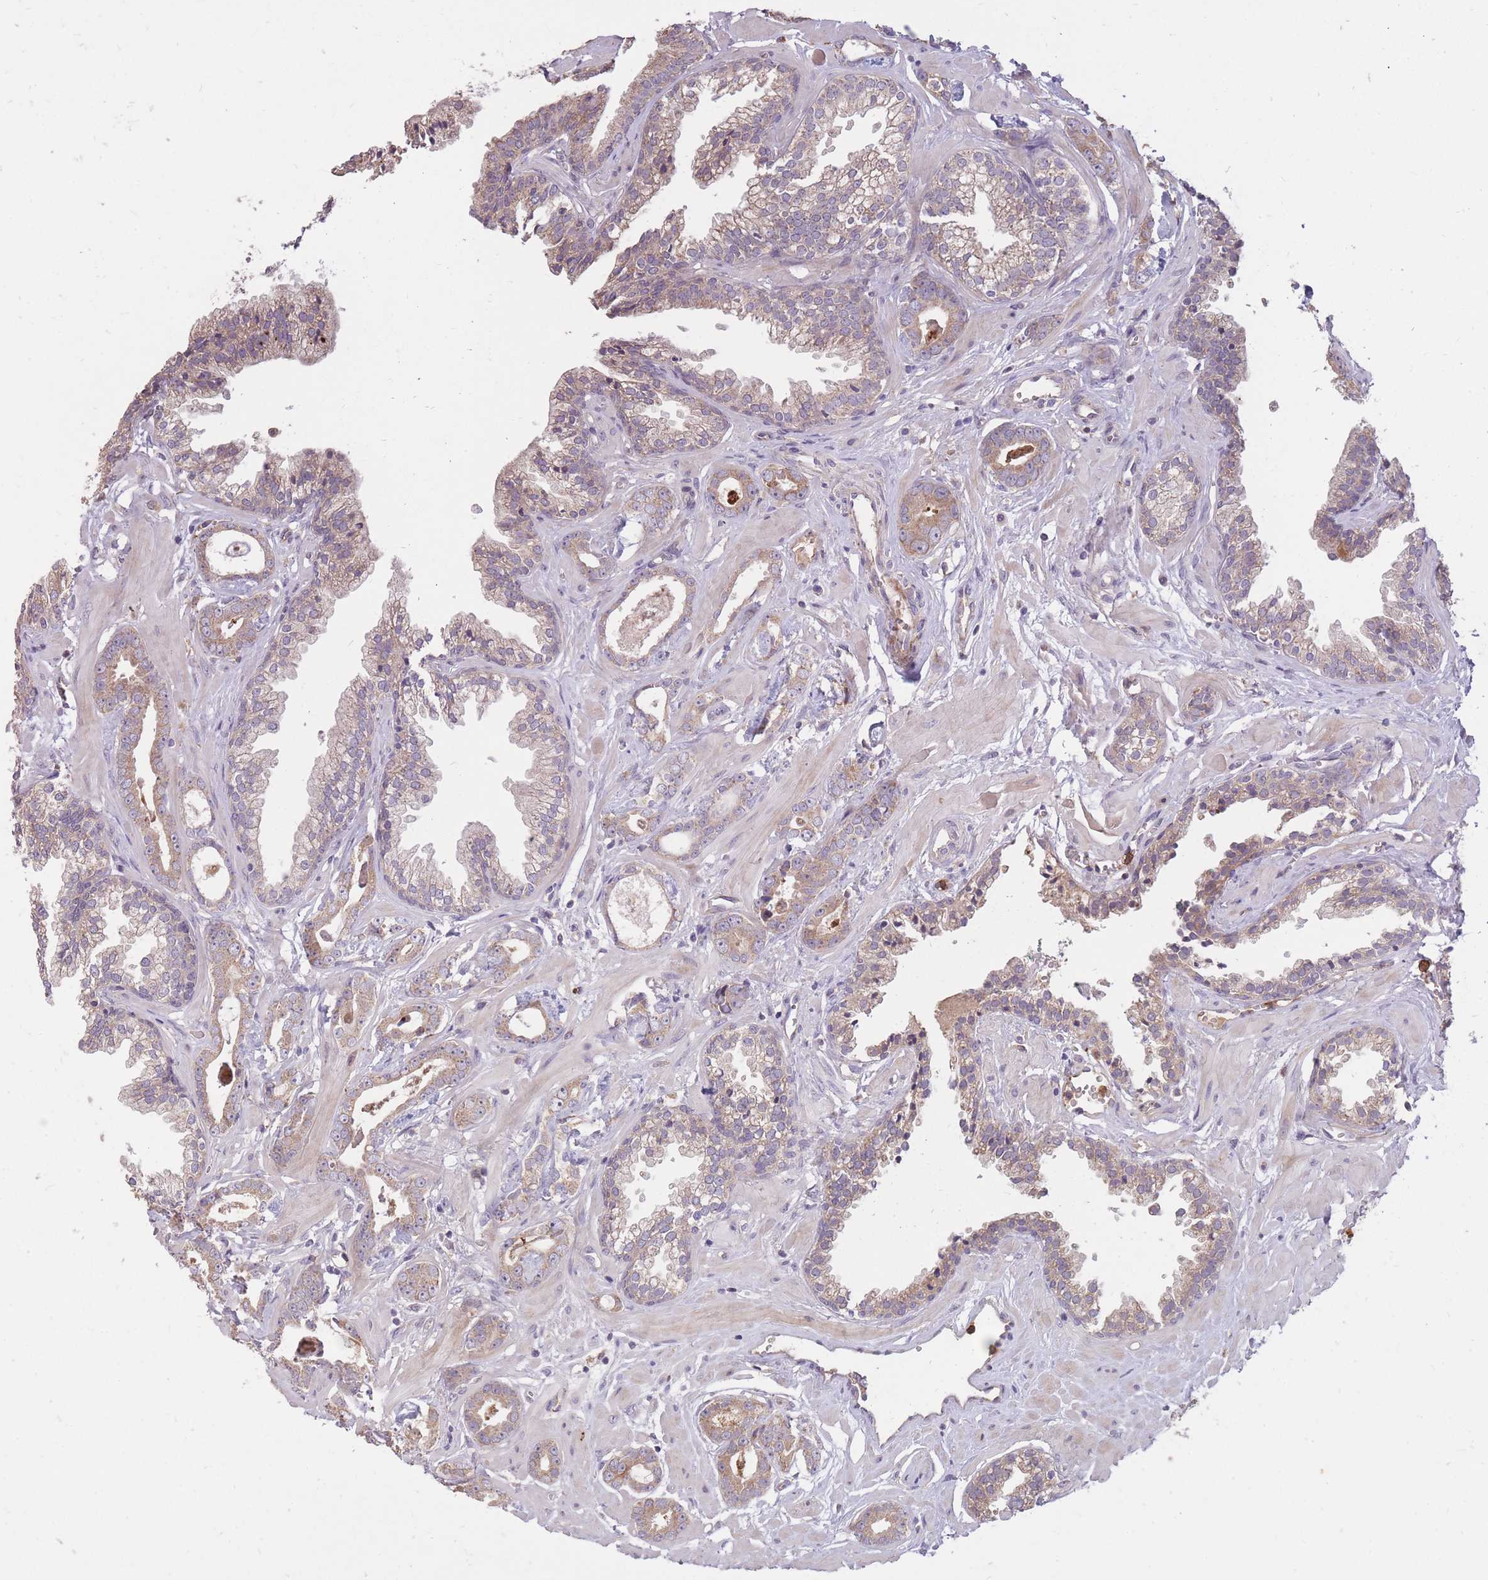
{"staining": {"intensity": "moderate", "quantity": ">75%", "location": "cytoplasmic/membranous"}, "tissue": "prostate cancer", "cell_type": "Tumor cells", "image_type": "cancer", "snomed": [{"axis": "morphology", "description": "Adenocarcinoma, Low grade"}, {"axis": "topography", "description": "Prostate"}], "caption": "There is medium levels of moderate cytoplasmic/membranous positivity in tumor cells of prostate cancer (adenocarcinoma (low-grade)), as demonstrated by immunohistochemical staining (brown color).", "gene": "IGF2BP2", "patient": {"sex": "male", "age": 60}}